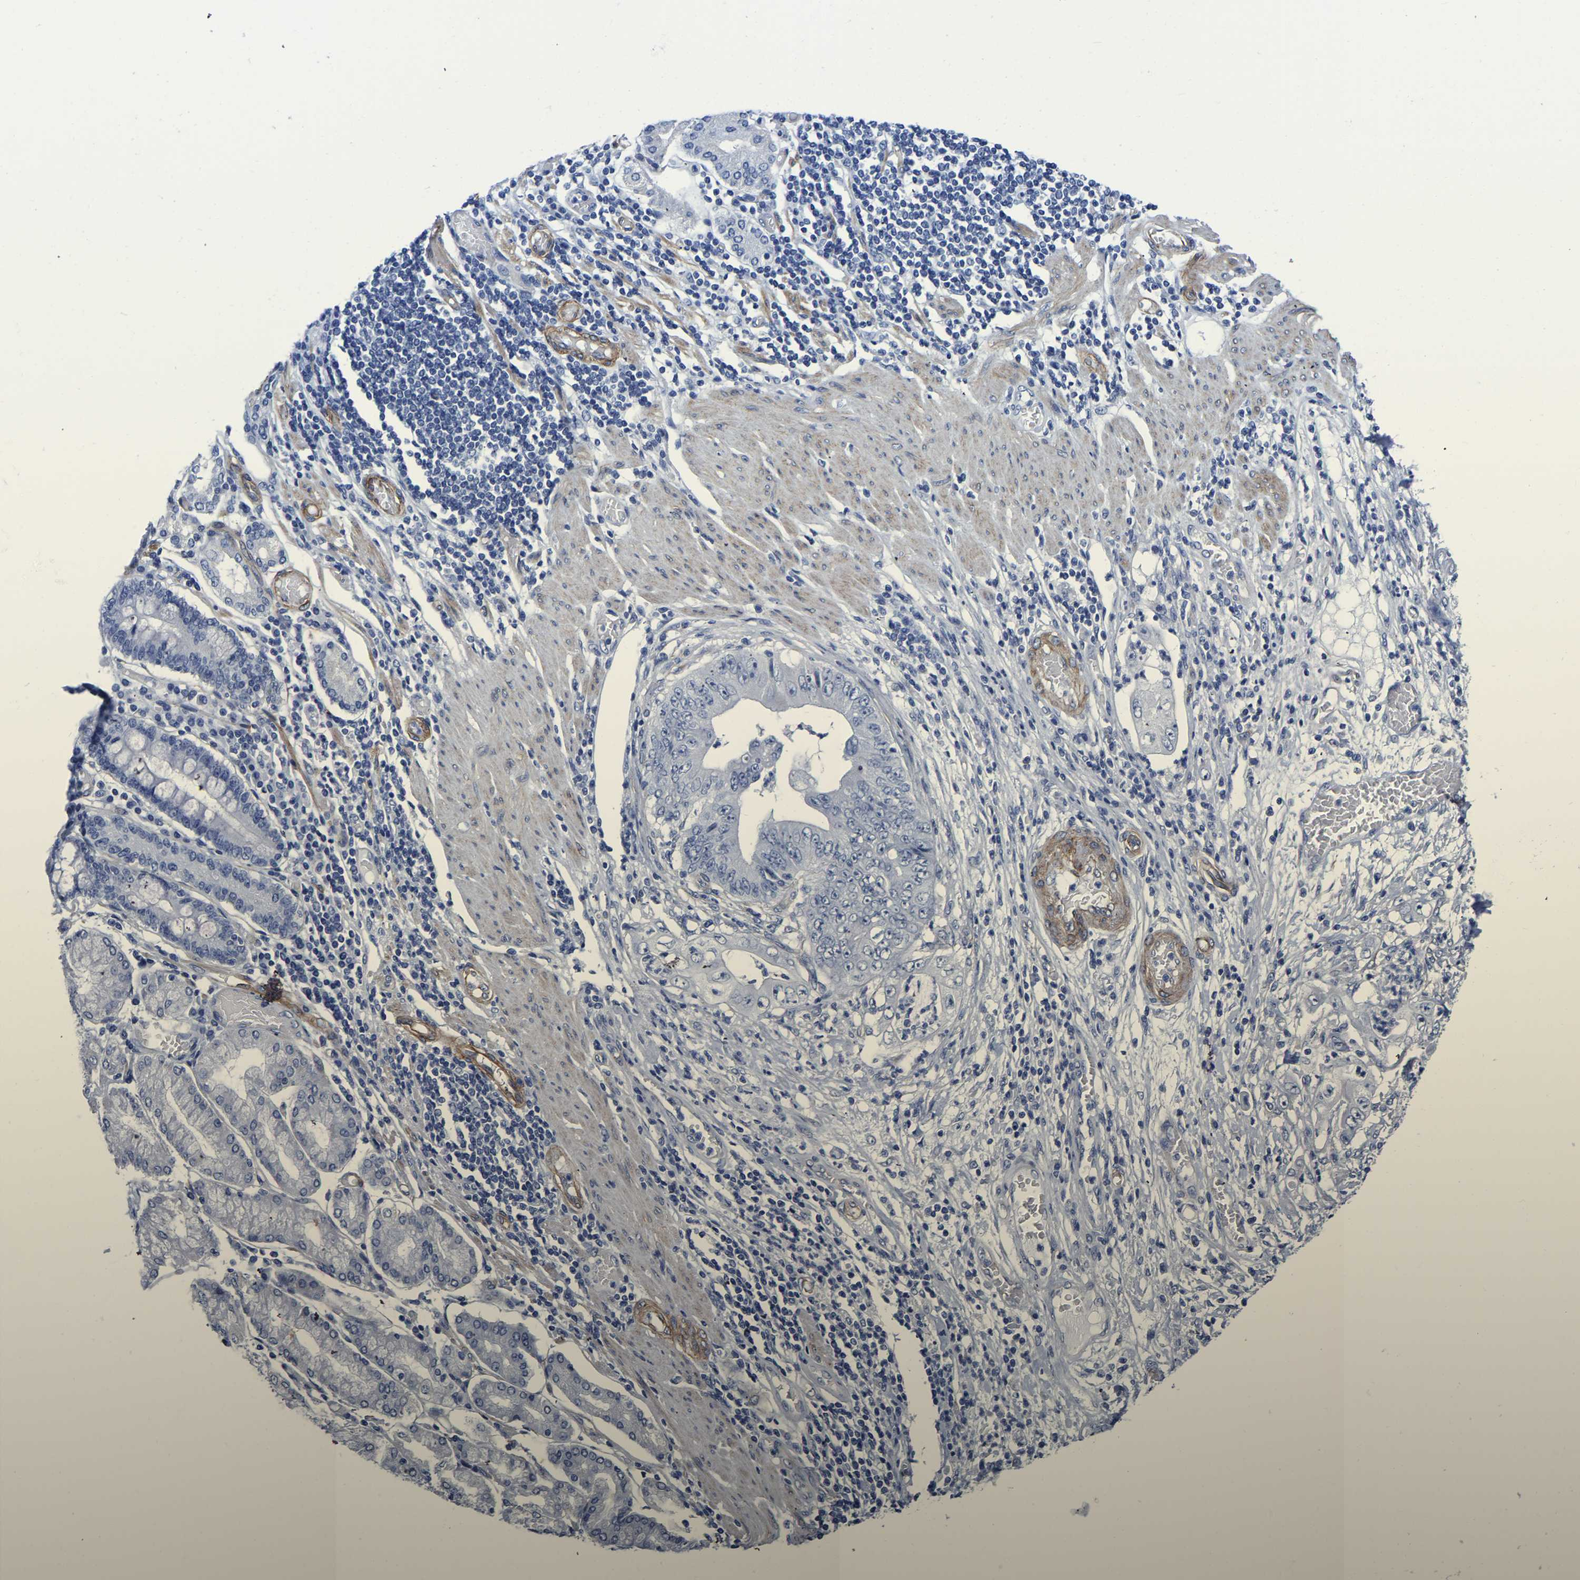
{"staining": {"intensity": "negative", "quantity": "none", "location": "none"}, "tissue": "stomach cancer", "cell_type": "Tumor cells", "image_type": "cancer", "snomed": [{"axis": "morphology", "description": "Adenocarcinoma, NOS"}, {"axis": "topography", "description": "Stomach"}], "caption": "There is no significant positivity in tumor cells of stomach cancer.", "gene": "SLC45A3", "patient": {"sex": "female", "age": 73}}